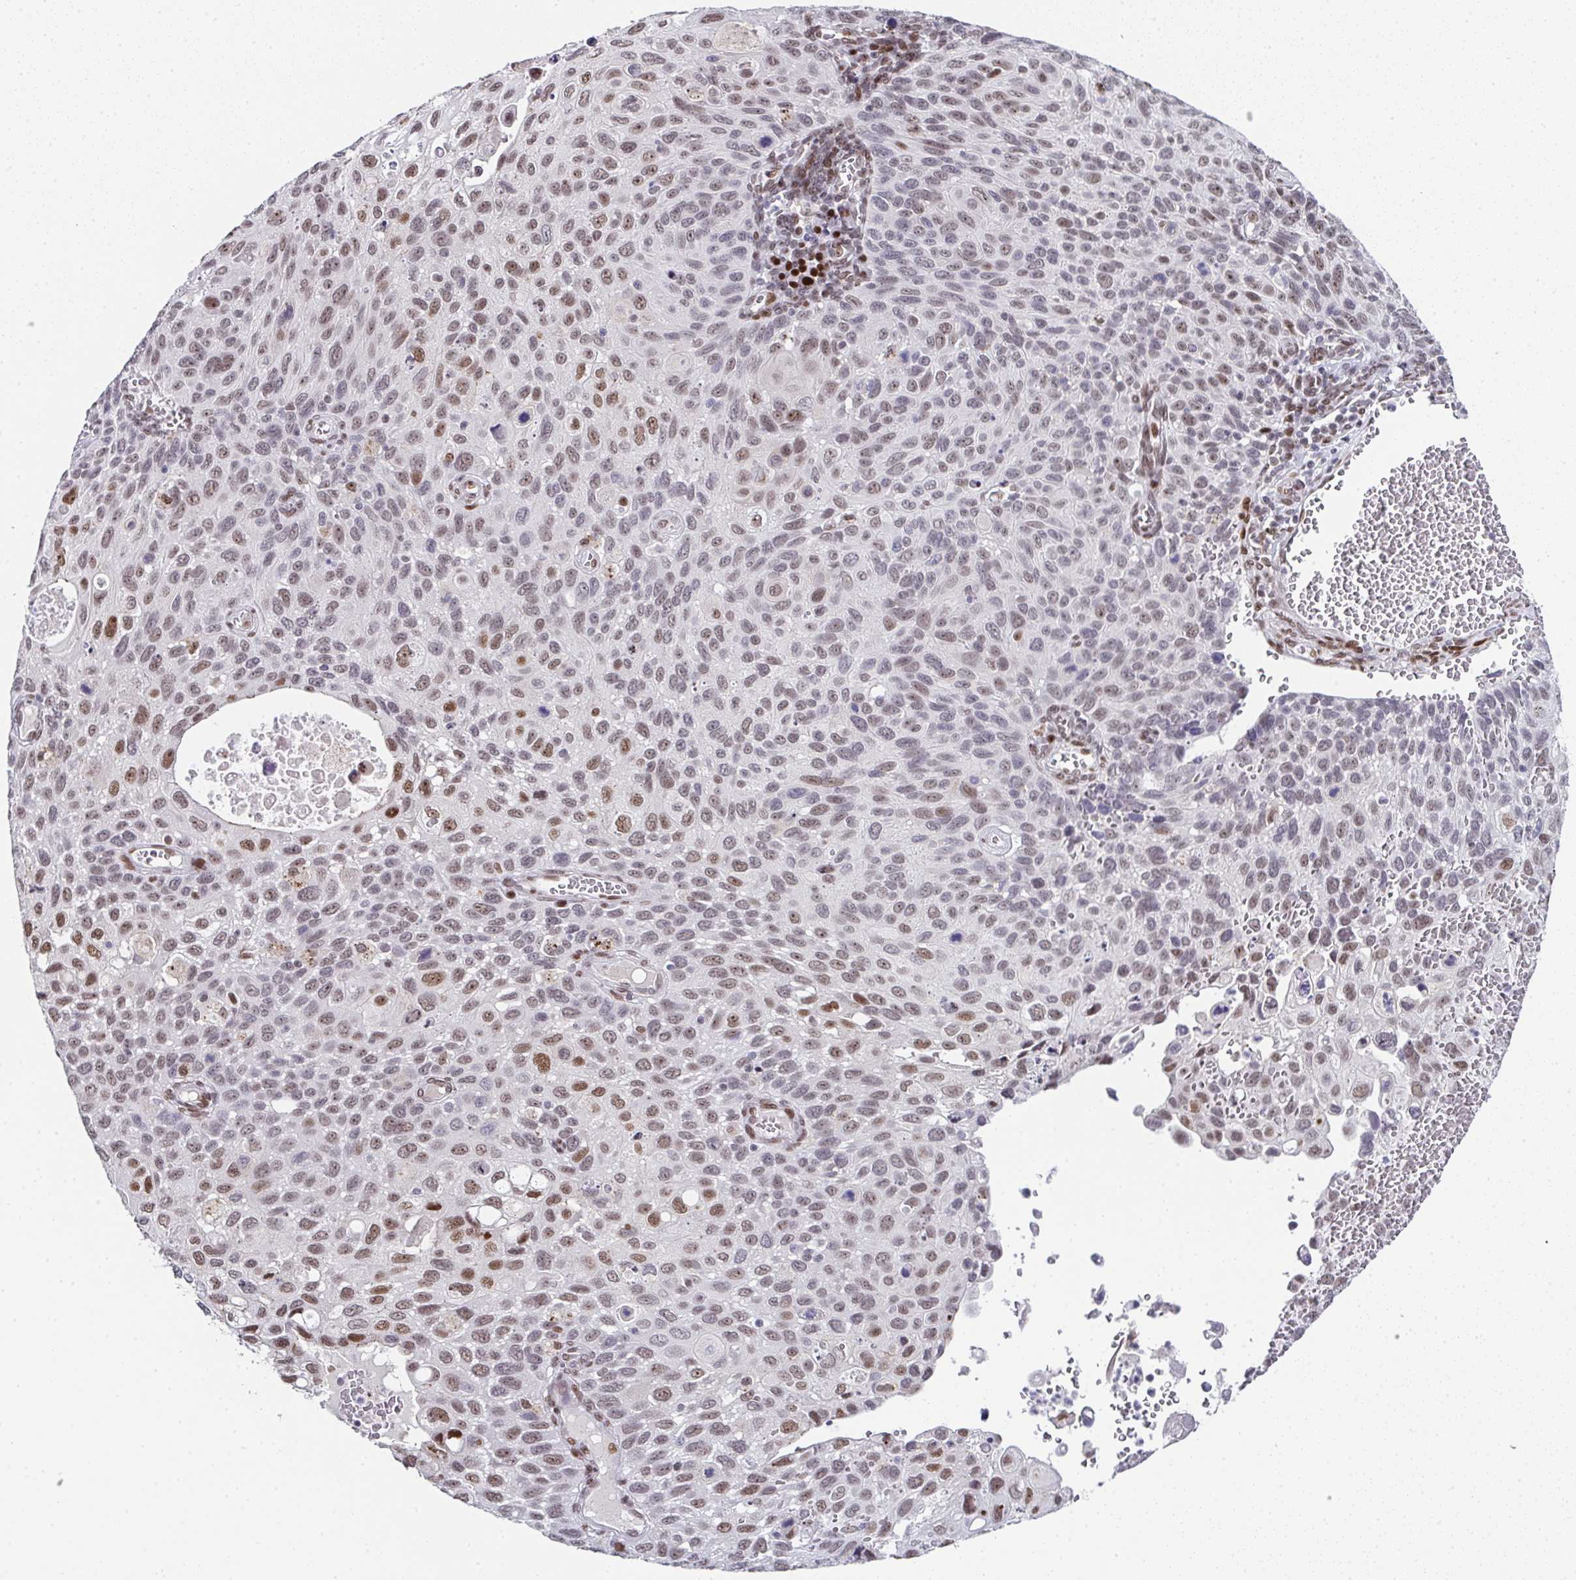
{"staining": {"intensity": "moderate", "quantity": "25%-75%", "location": "nuclear"}, "tissue": "cervical cancer", "cell_type": "Tumor cells", "image_type": "cancer", "snomed": [{"axis": "morphology", "description": "Squamous cell carcinoma, NOS"}, {"axis": "topography", "description": "Cervix"}], "caption": "Moderate nuclear protein staining is seen in about 25%-75% of tumor cells in squamous cell carcinoma (cervical).", "gene": "RB1", "patient": {"sex": "female", "age": 70}}